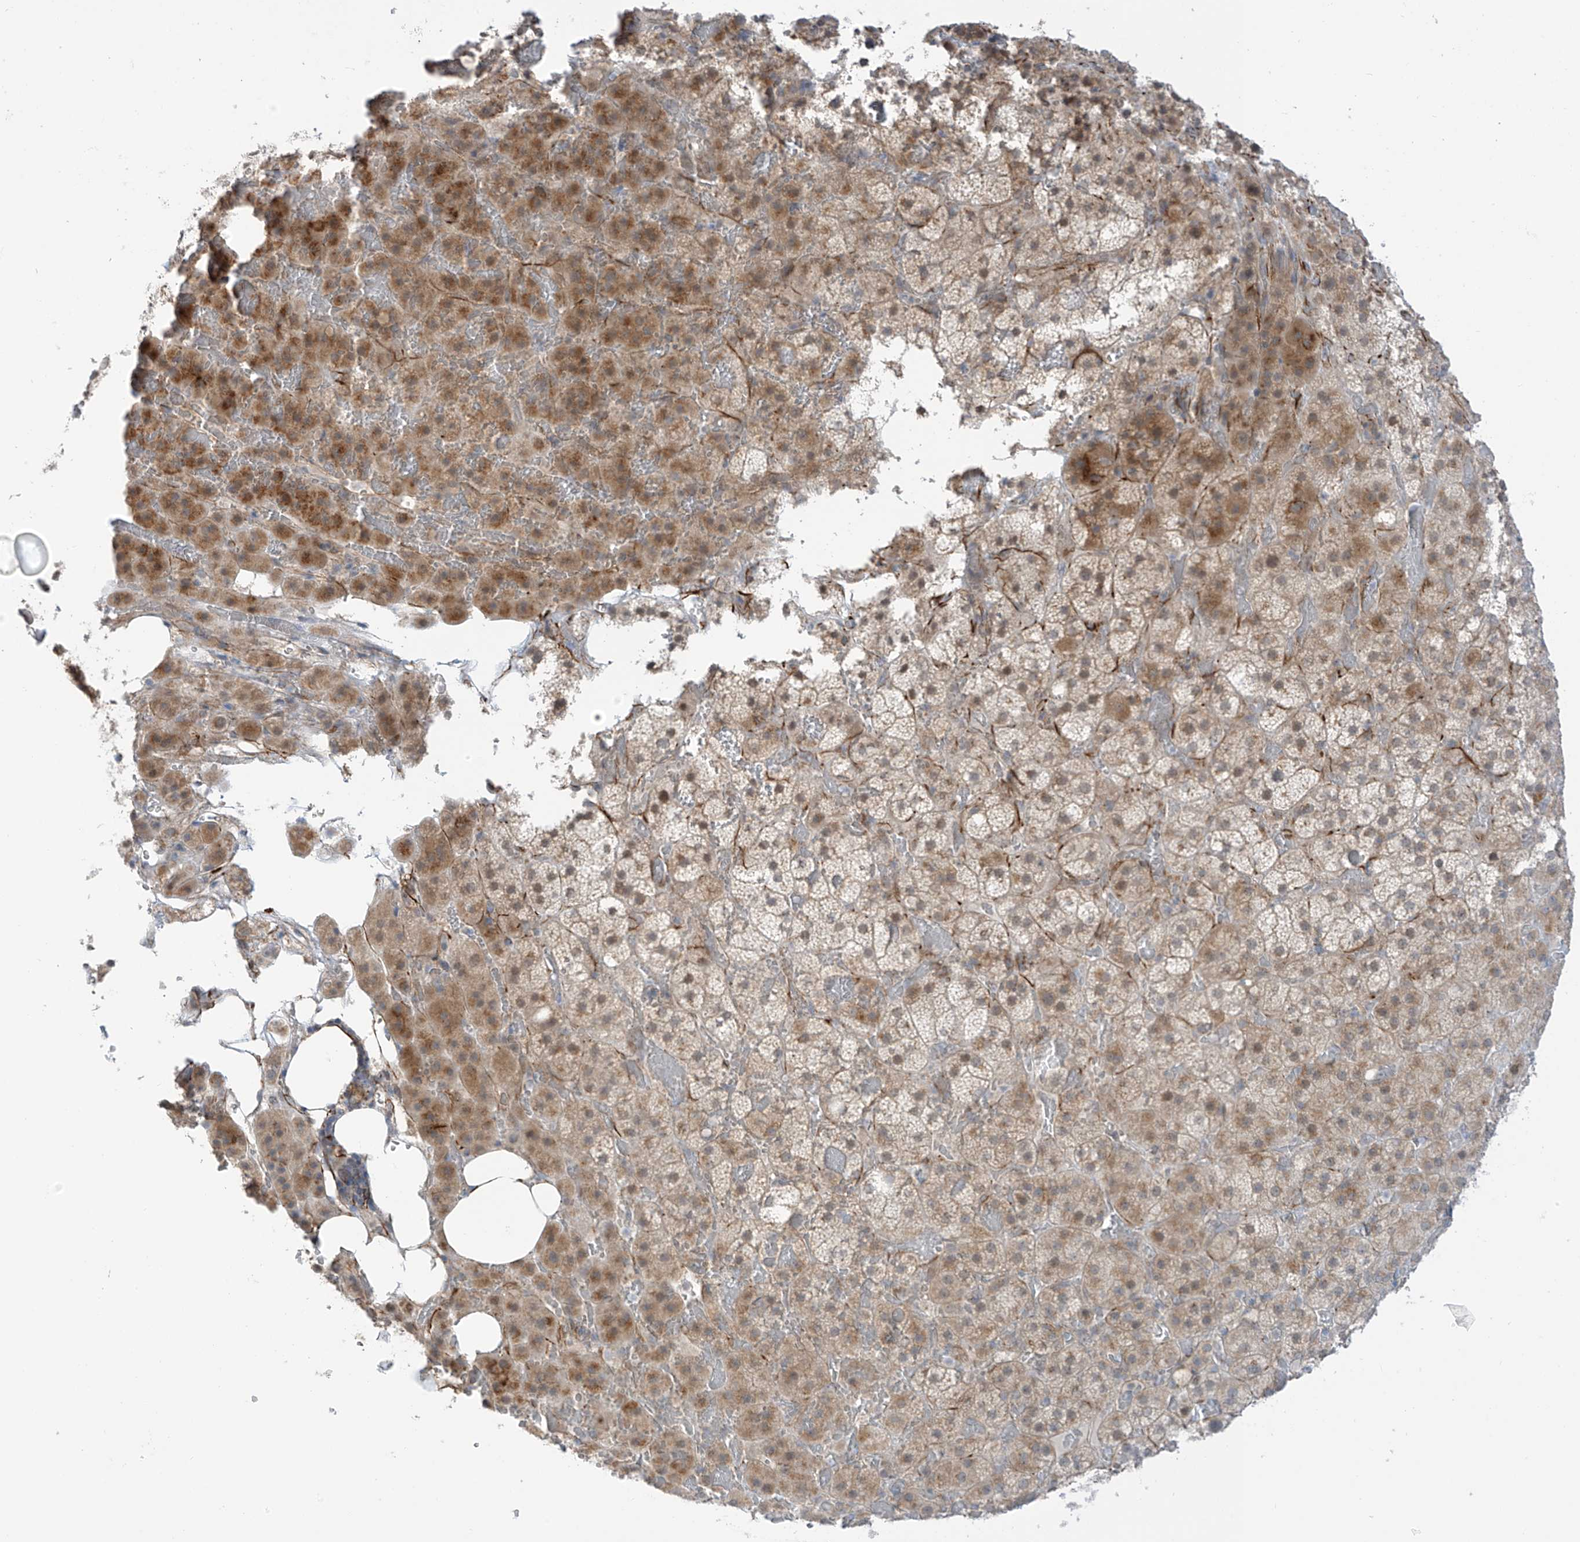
{"staining": {"intensity": "moderate", "quantity": ">75%", "location": "cytoplasmic/membranous"}, "tissue": "adrenal gland", "cell_type": "Glandular cells", "image_type": "normal", "snomed": [{"axis": "morphology", "description": "Normal tissue, NOS"}, {"axis": "topography", "description": "Adrenal gland"}], "caption": "Adrenal gland stained with DAB IHC shows medium levels of moderate cytoplasmic/membranous positivity in about >75% of glandular cells.", "gene": "HS6ST2", "patient": {"sex": "female", "age": 59}}